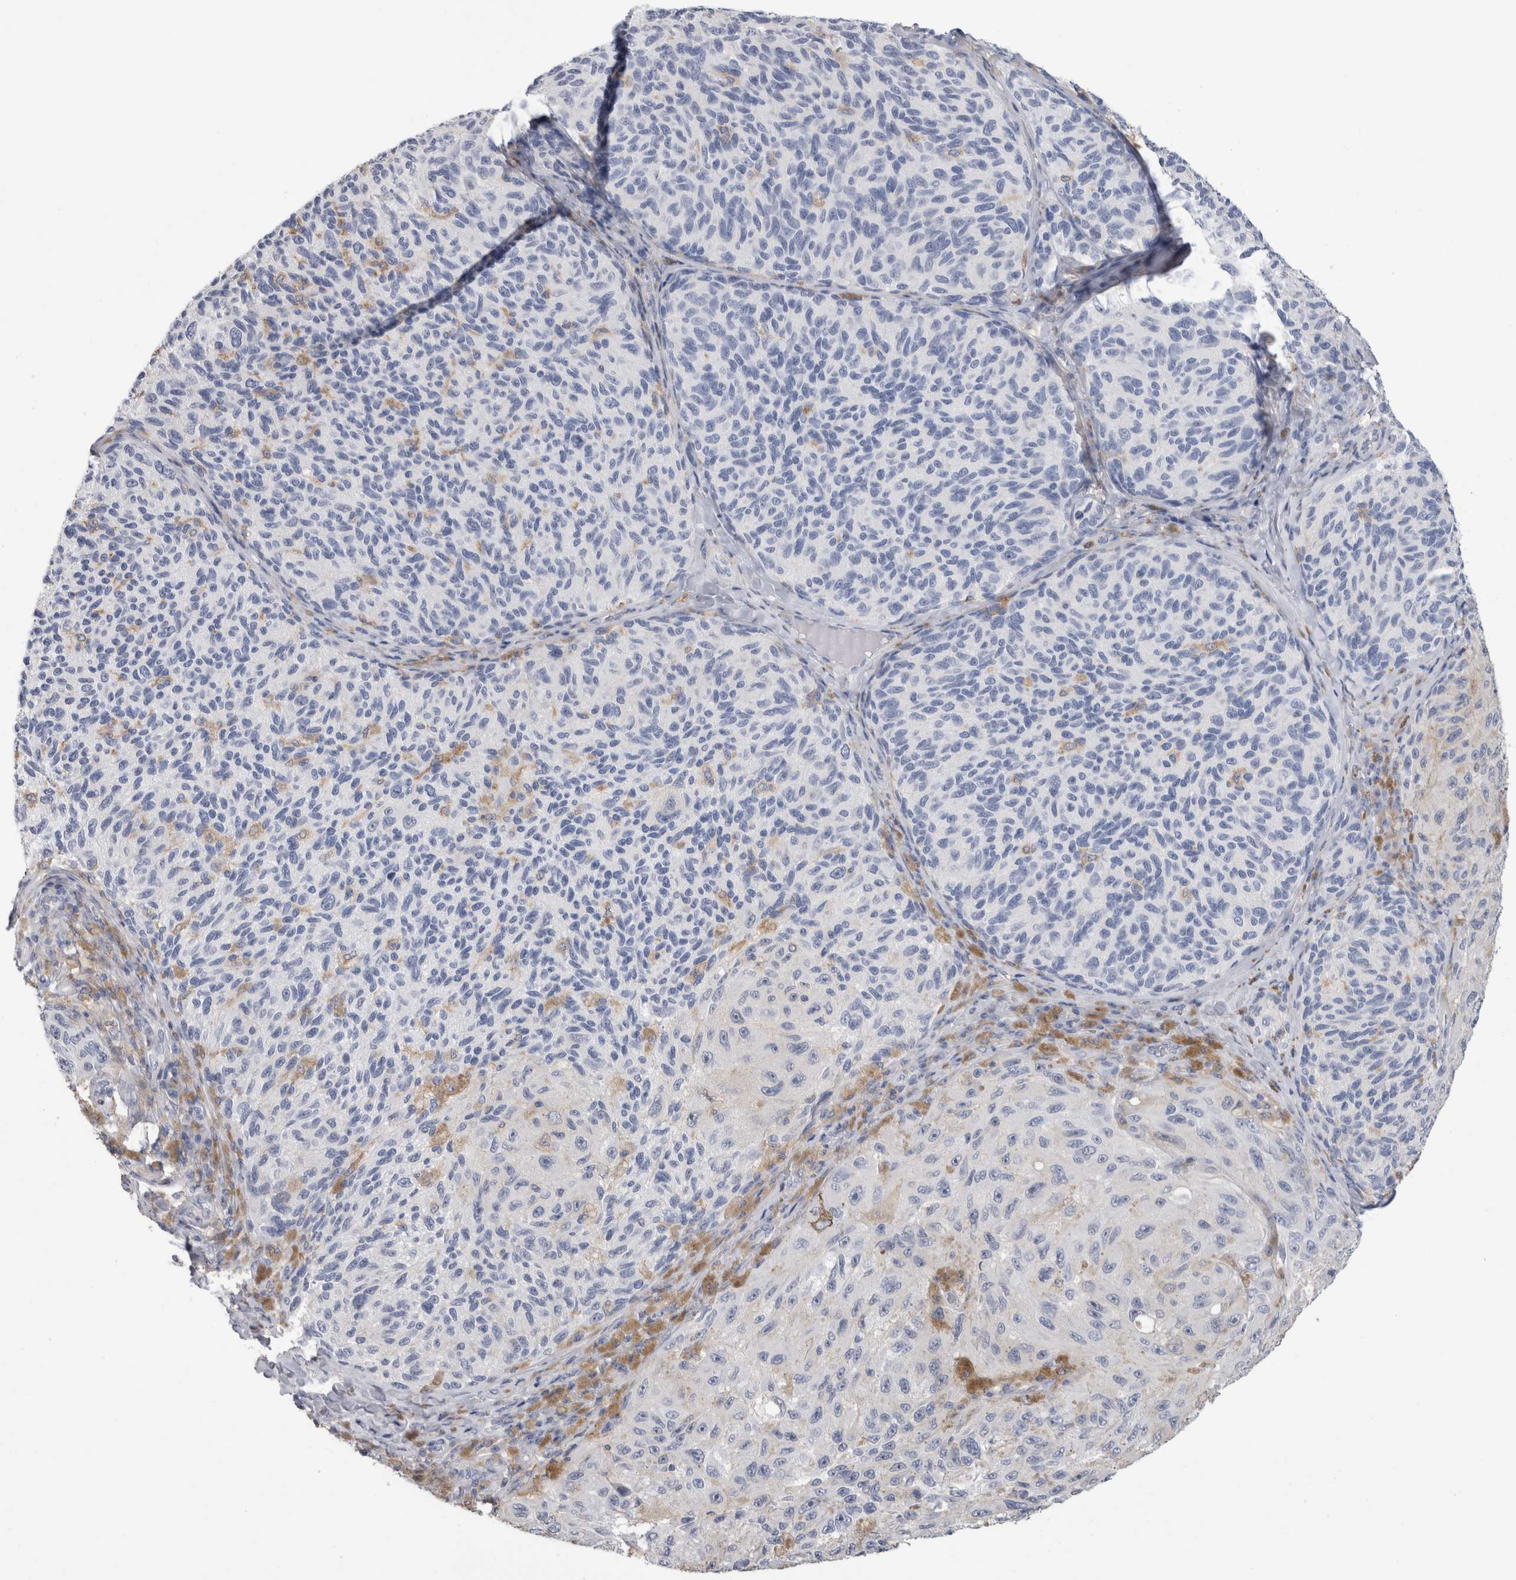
{"staining": {"intensity": "negative", "quantity": "none", "location": "none"}, "tissue": "melanoma", "cell_type": "Tumor cells", "image_type": "cancer", "snomed": [{"axis": "morphology", "description": "Malignant melanoma, NOS"}, {"axis": "topography", "description": "Skin"}], "caption": "Melanoma stained for a protein using IHC shows no positivity tumor cells.", "gene": "SCRN1", "patient": {"sex": "female", "age": 73}}